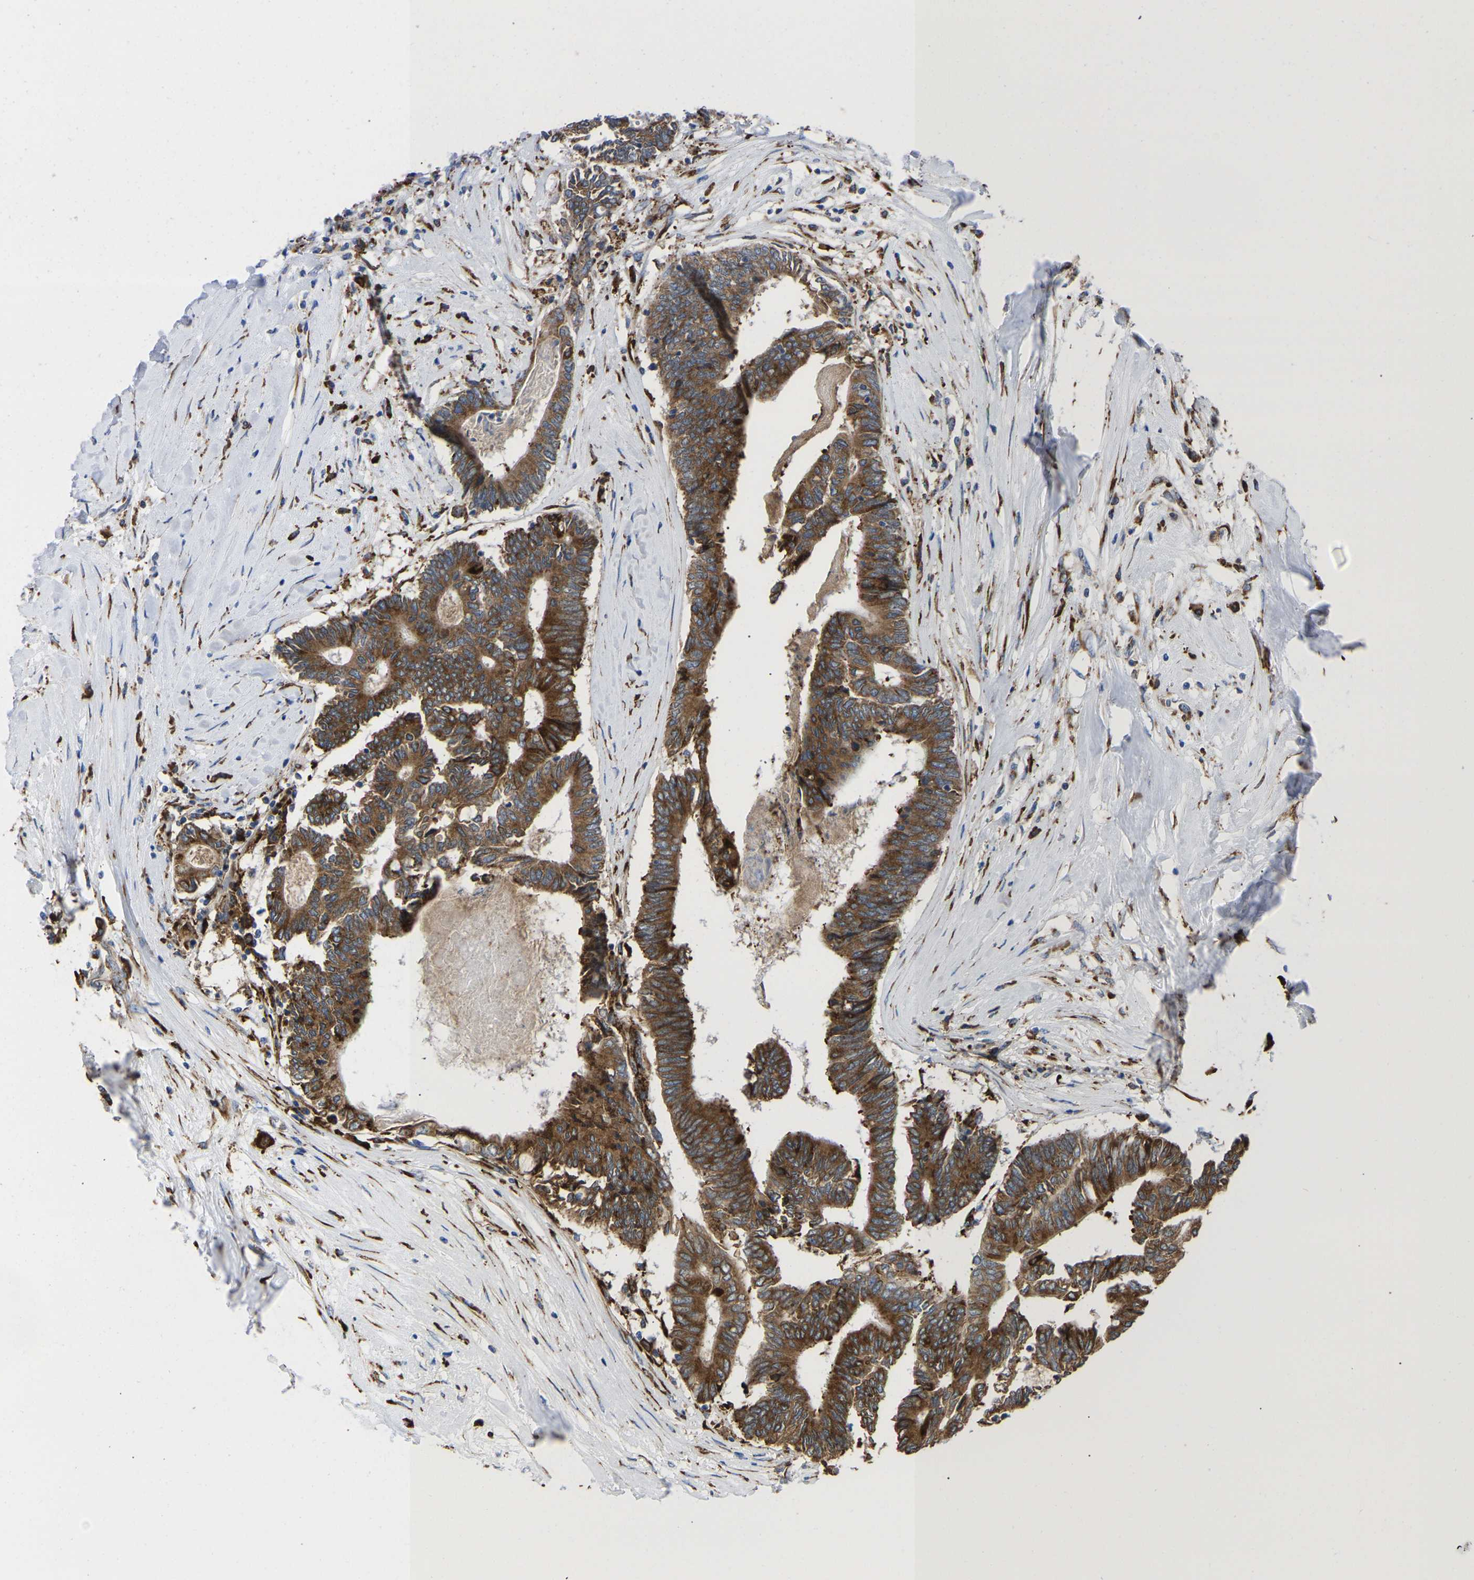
{"staining": {"intensity": "strong", "quantity": ">75%", "location": "cytoplasmic/membranous"}, "tissue": "colorectal cancer", "cell_type": "Tumor cells", "image_type": "cancer", "snomed": [{"axis": "morphology", "description": "Adenocarcinoma, NOS"}, {"axis": "topography", "description": "Rectum"}], "caption": "Colorectal adenocarcinoma stained with DAB (3,3'-diaminobenzidine) immunohistochemistry reveals high levels of strong cytoplasmic/membranous expression in about >75% of tumor cells.", "gene": "P4HB", "patient": {"sex": "male", "age": 63}}